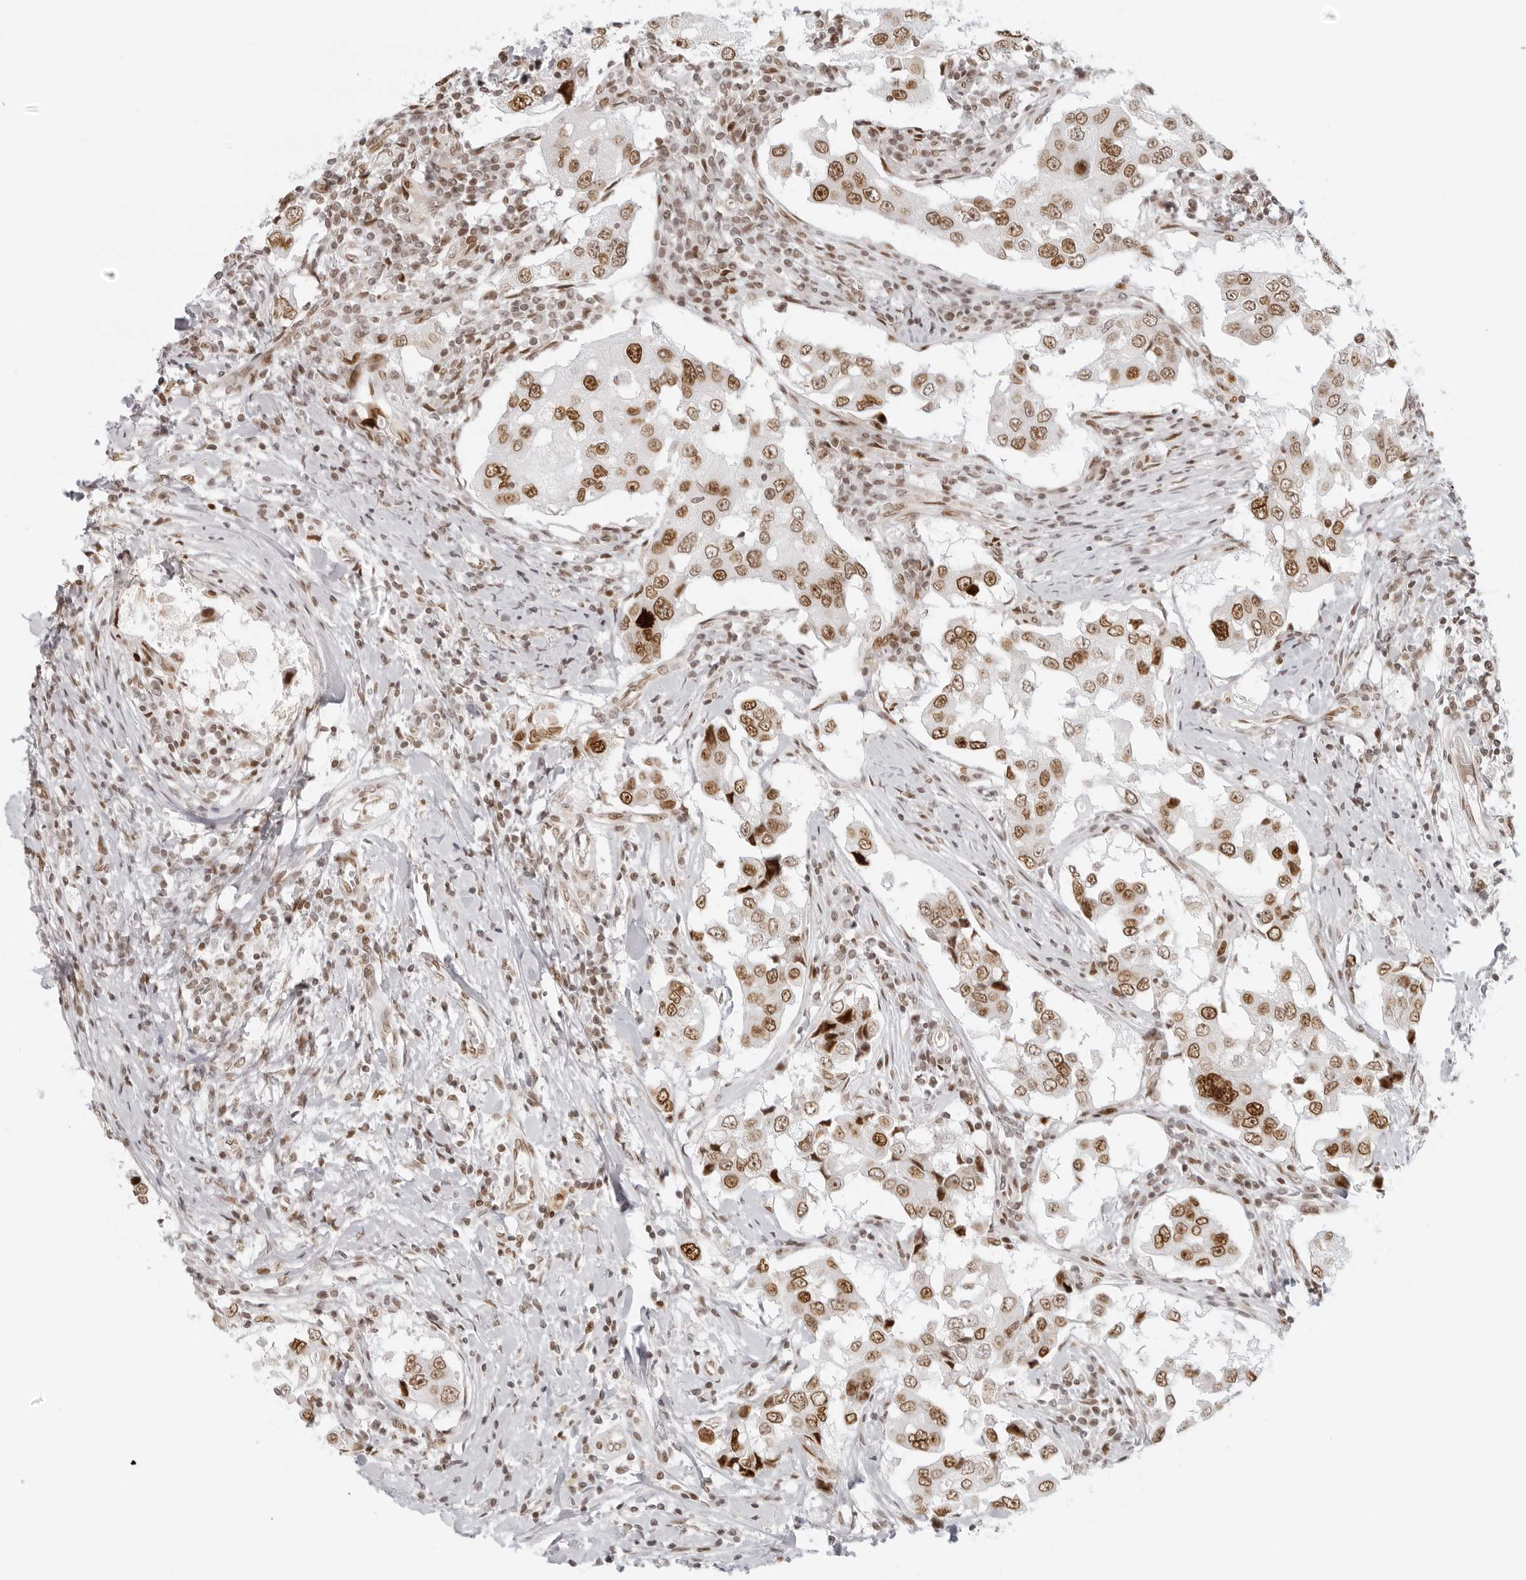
{"staining": {"intensity": "strong", "quantity": ">75%", "location": "nuclear"}, "tissue": "breast cancer", "cell_type": "Tumor cells", "image_type": "cancer", "snomed": [{"axis": "morphology", "description": "Duct carcinoma"}, {"axis": "topography", "description": "Breast"}], "caption": "Infiltrating ductal carcinoma (breast) stained with DAB immunohistochemistry exhibits high levels of strong nuclear positivity in about >75% of tumor cells. The protein of interest is shown in brown color, while the nuclei are stained blue.", "gene": "RCC1", "patient": {"sex": "female", "age": 27}}